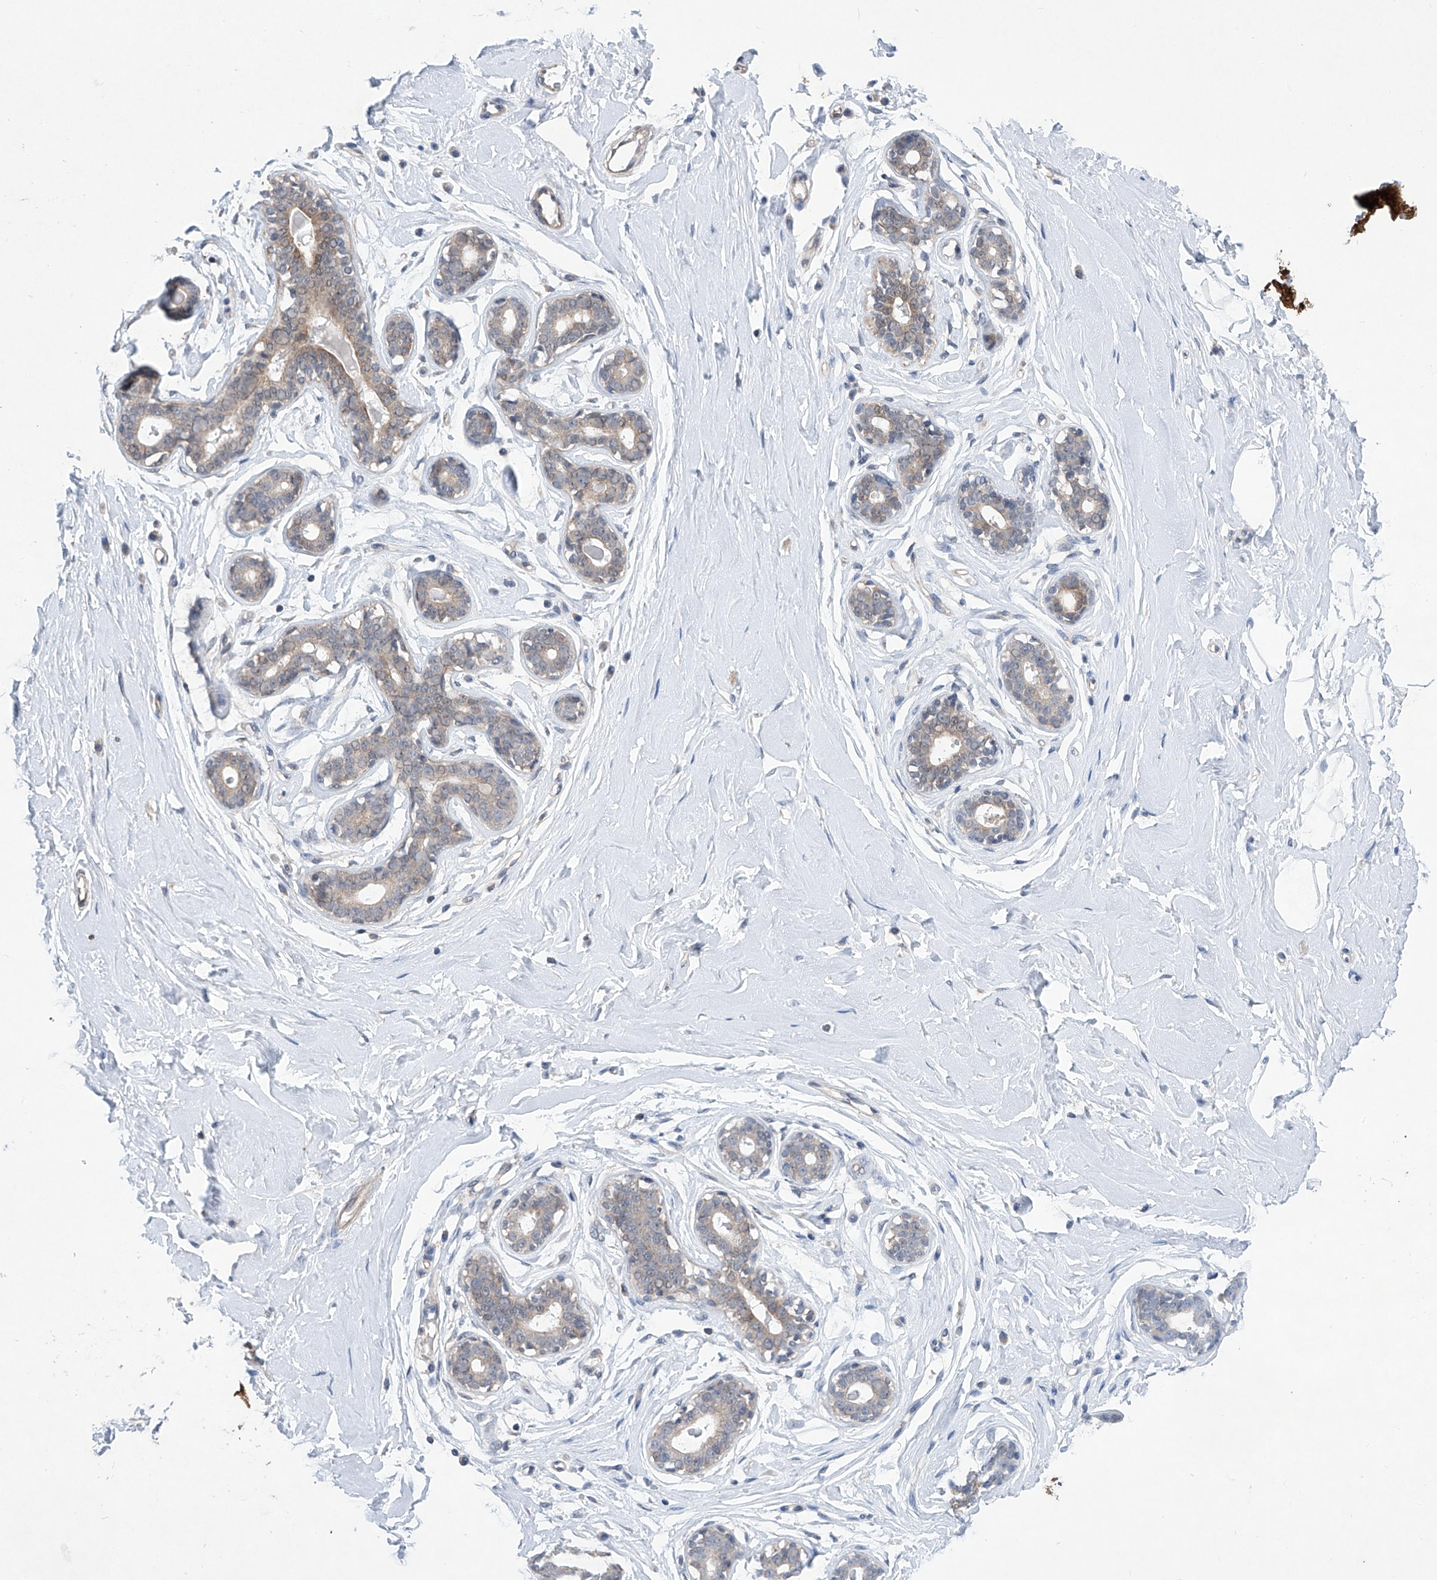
{"staining": {"intensity": "negative", "quantity": "none", "location": "none"}, "tissue": "breast", "cell_type": "Adipocytes", "image_type": "normal", "snomed": [{"axis": "morphology", "description": "Normal tissue, NOS"}, {"axis": "morphology", "description": "Adenoma, NOS"}, {"axis": "topography", "description": "Breast"}], "caption": "A micrograph of human breast is negative for staining in adipocytes. (DAB (3,3'-diaminobenzidine) immunohistochemistry, high magnification).", "gene": "KIFC2", "patient": {"sex": "female", "age": 23}}